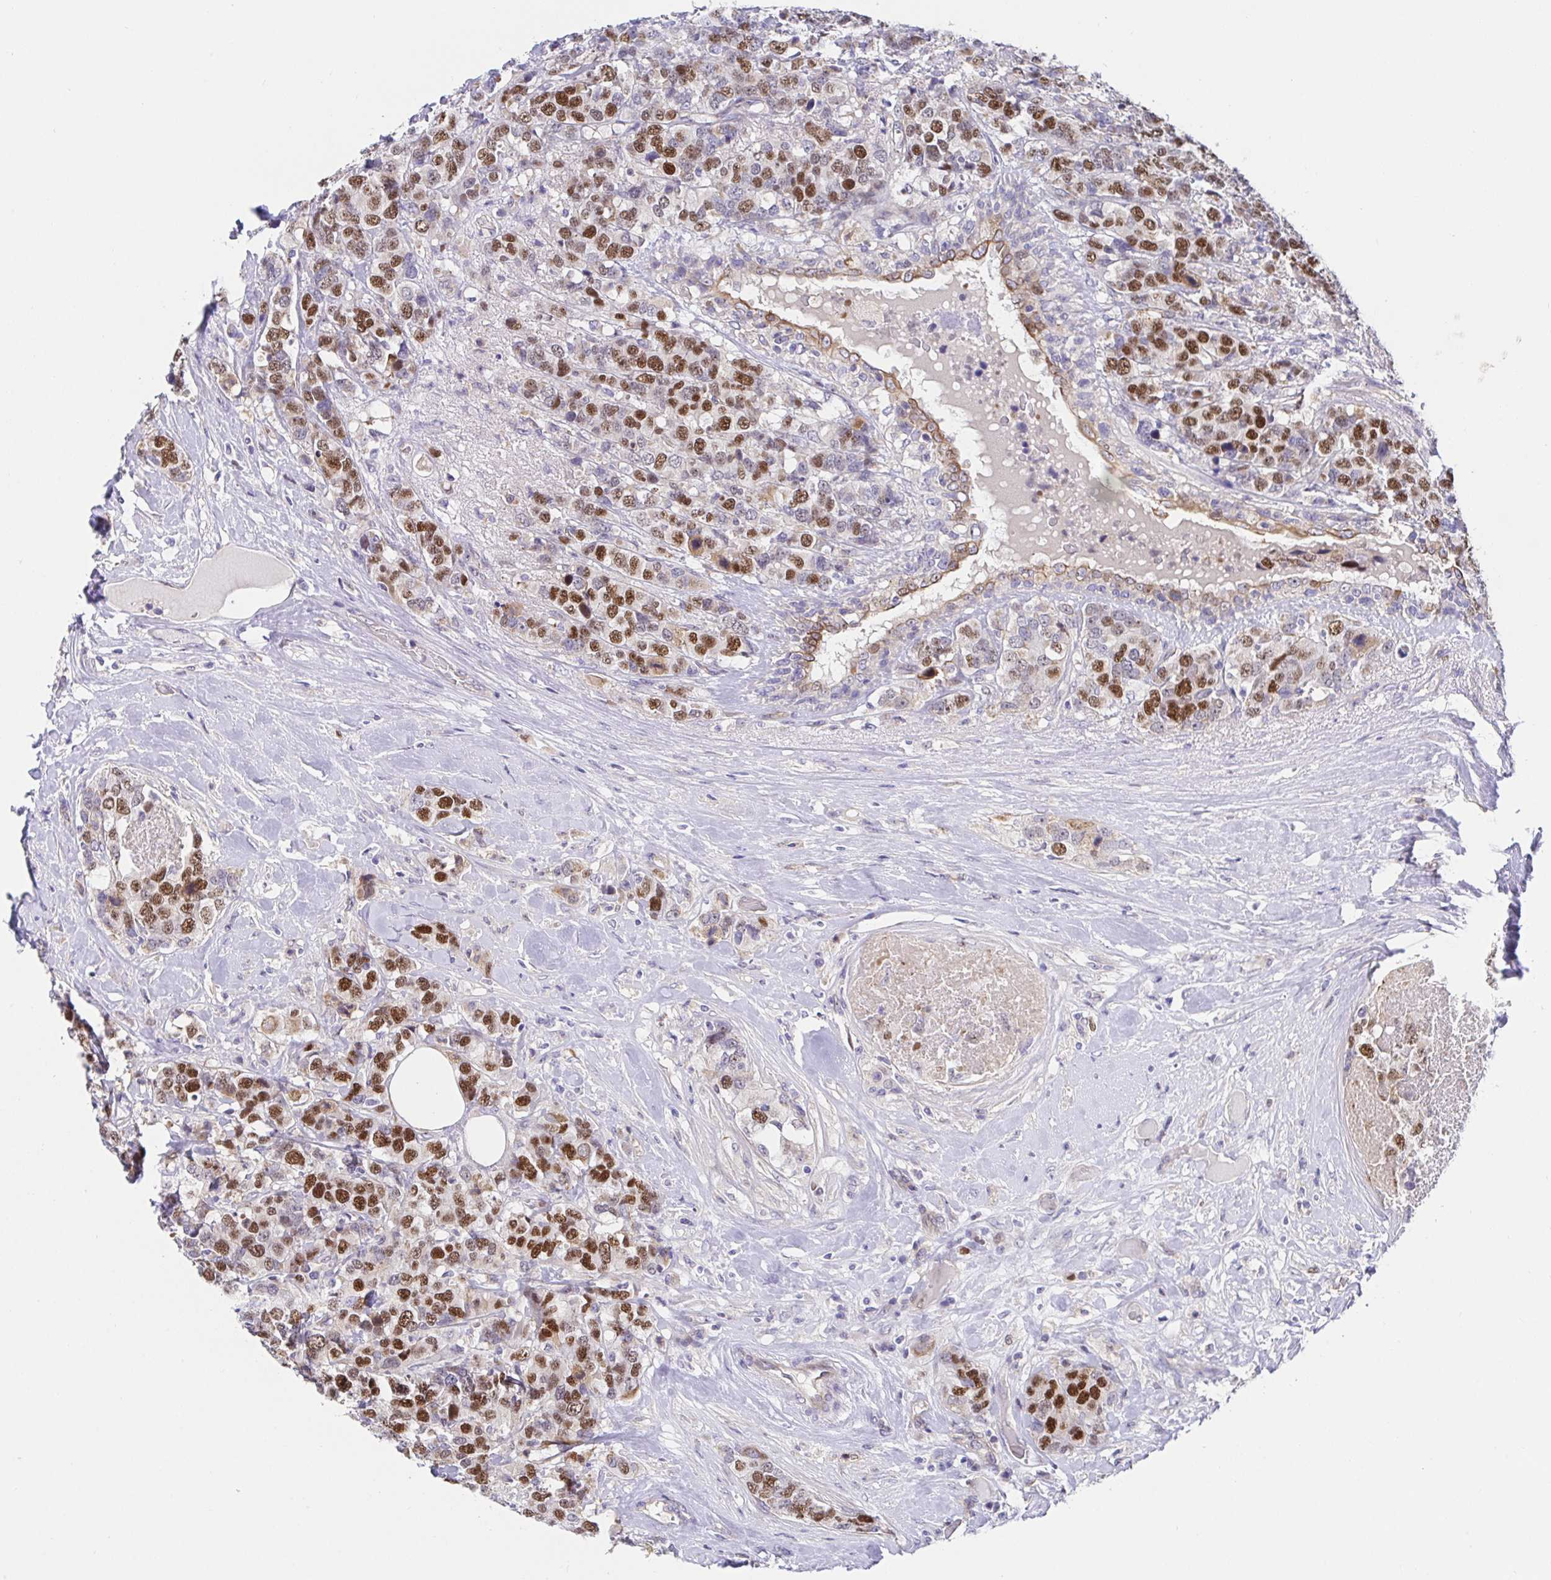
{"staining": {"intensity": "moderate", "quantity": ">75%", "location": "nuclear"}, "tissue": "breast cancer", "cell_type": "Tumor cells", "image_type": "cancer", "snomed": [{"axis": "morphology", "description": "Lobular carcinoma"}, {"axis": "topography", "description": "Breast"}], "caption": "About >75% of tumor cells in human breast lobular carcinoma display moderate nuclear protein staining as visualized by brown immunohistochemical staining.", "gene": "TIMELESS", "patient": {"sex": "female", "age": 59}}